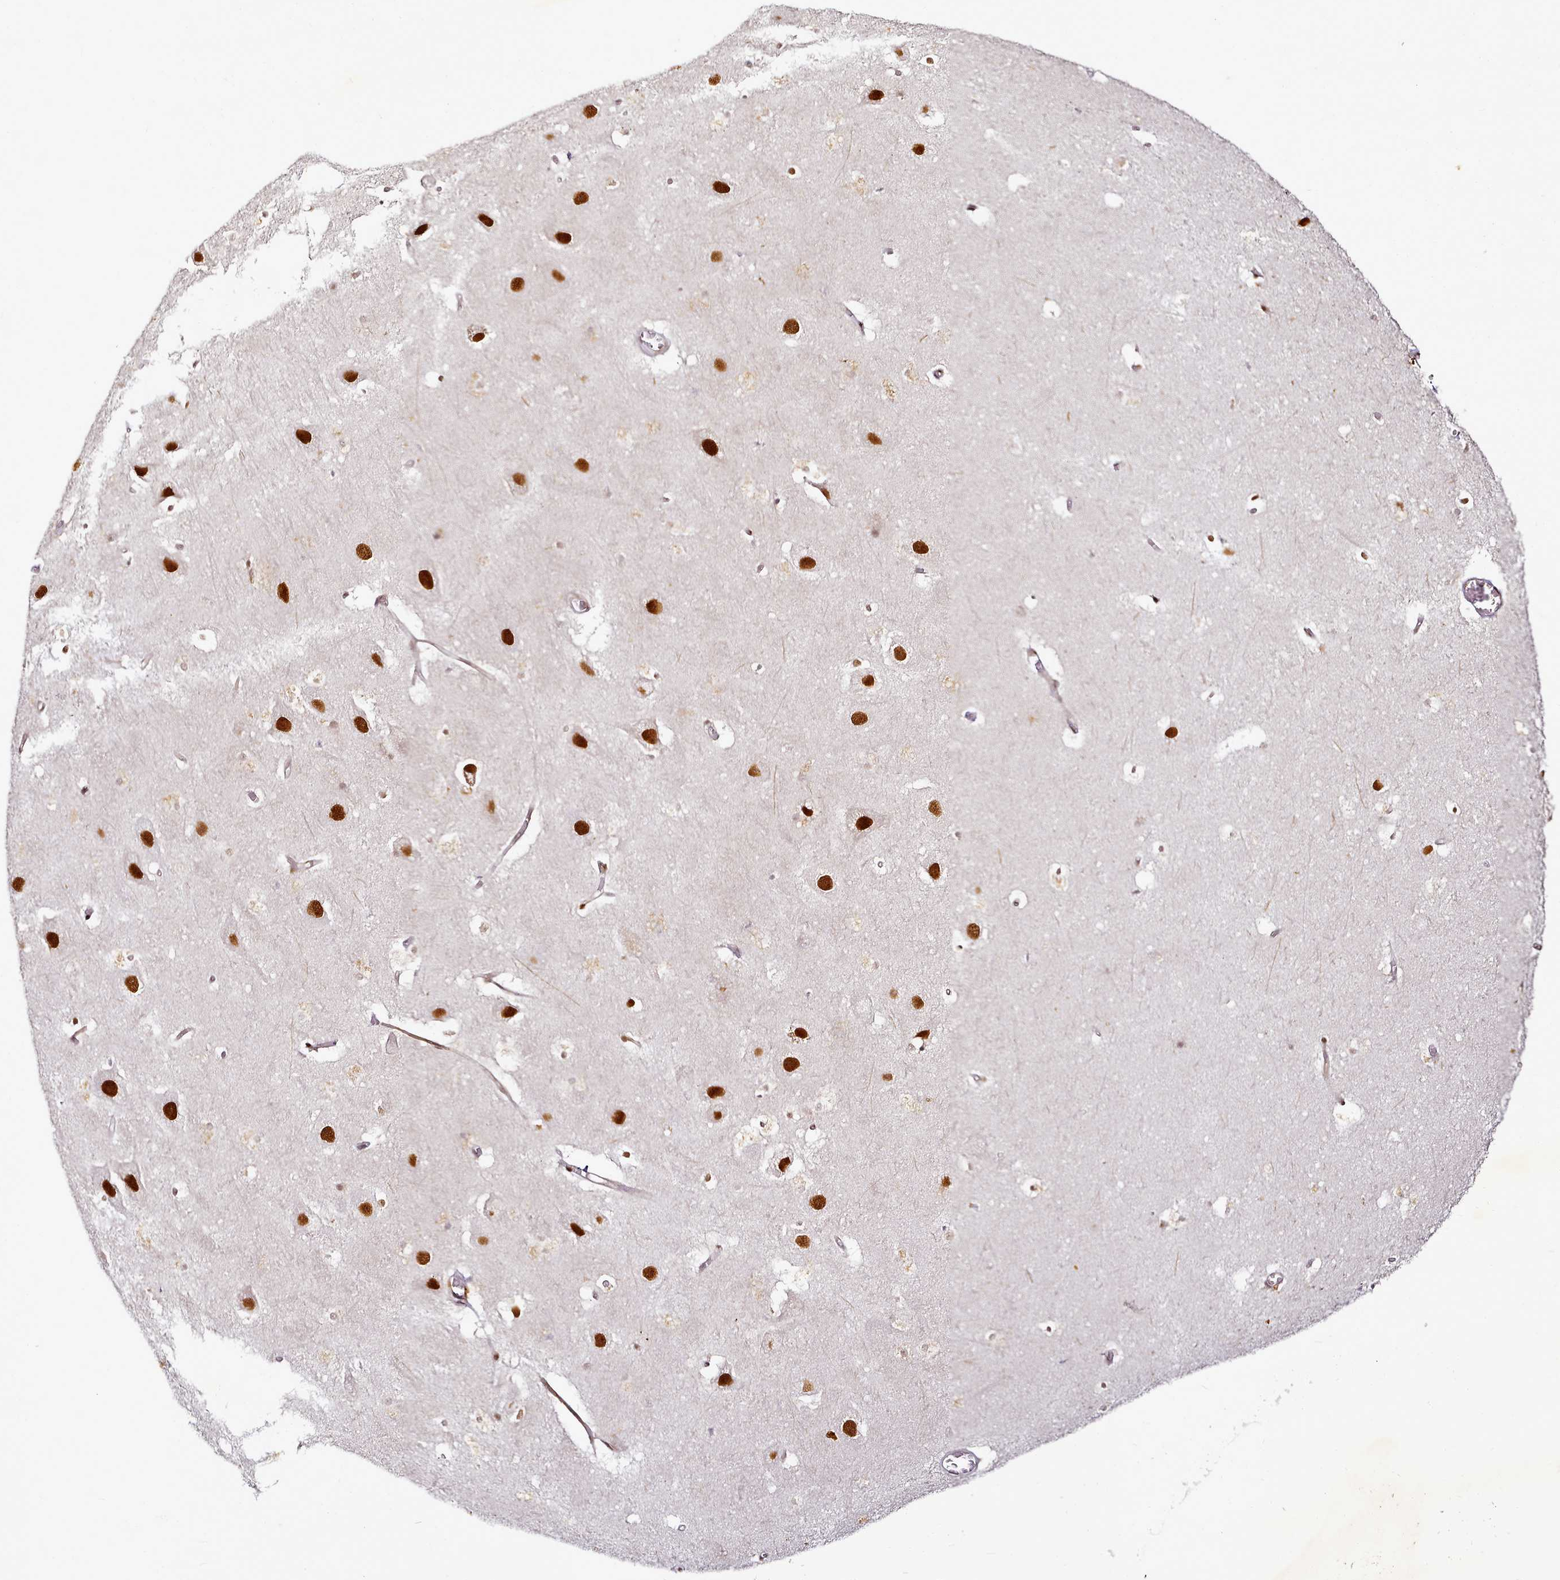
{"staining": {"intensity": "strong", "quantity": ">75%", "location": "nuclear"}, "tissue": "hippocampus", "cell_type": "Glial cells", "image_type": "normal", "snomed": [{"axis": "morphology", "description": "Normal tissue, NOS"}, {"axis": "topography", "description": "Hippocampus"}], "caption": "Unremarkable hippocampus demonstrates strong nuclear expression in about >75% of glial cells, visualized by immunohistochemistry.", "gene": "SYT15B", "patient": {"sex": "female", "age": 52}}